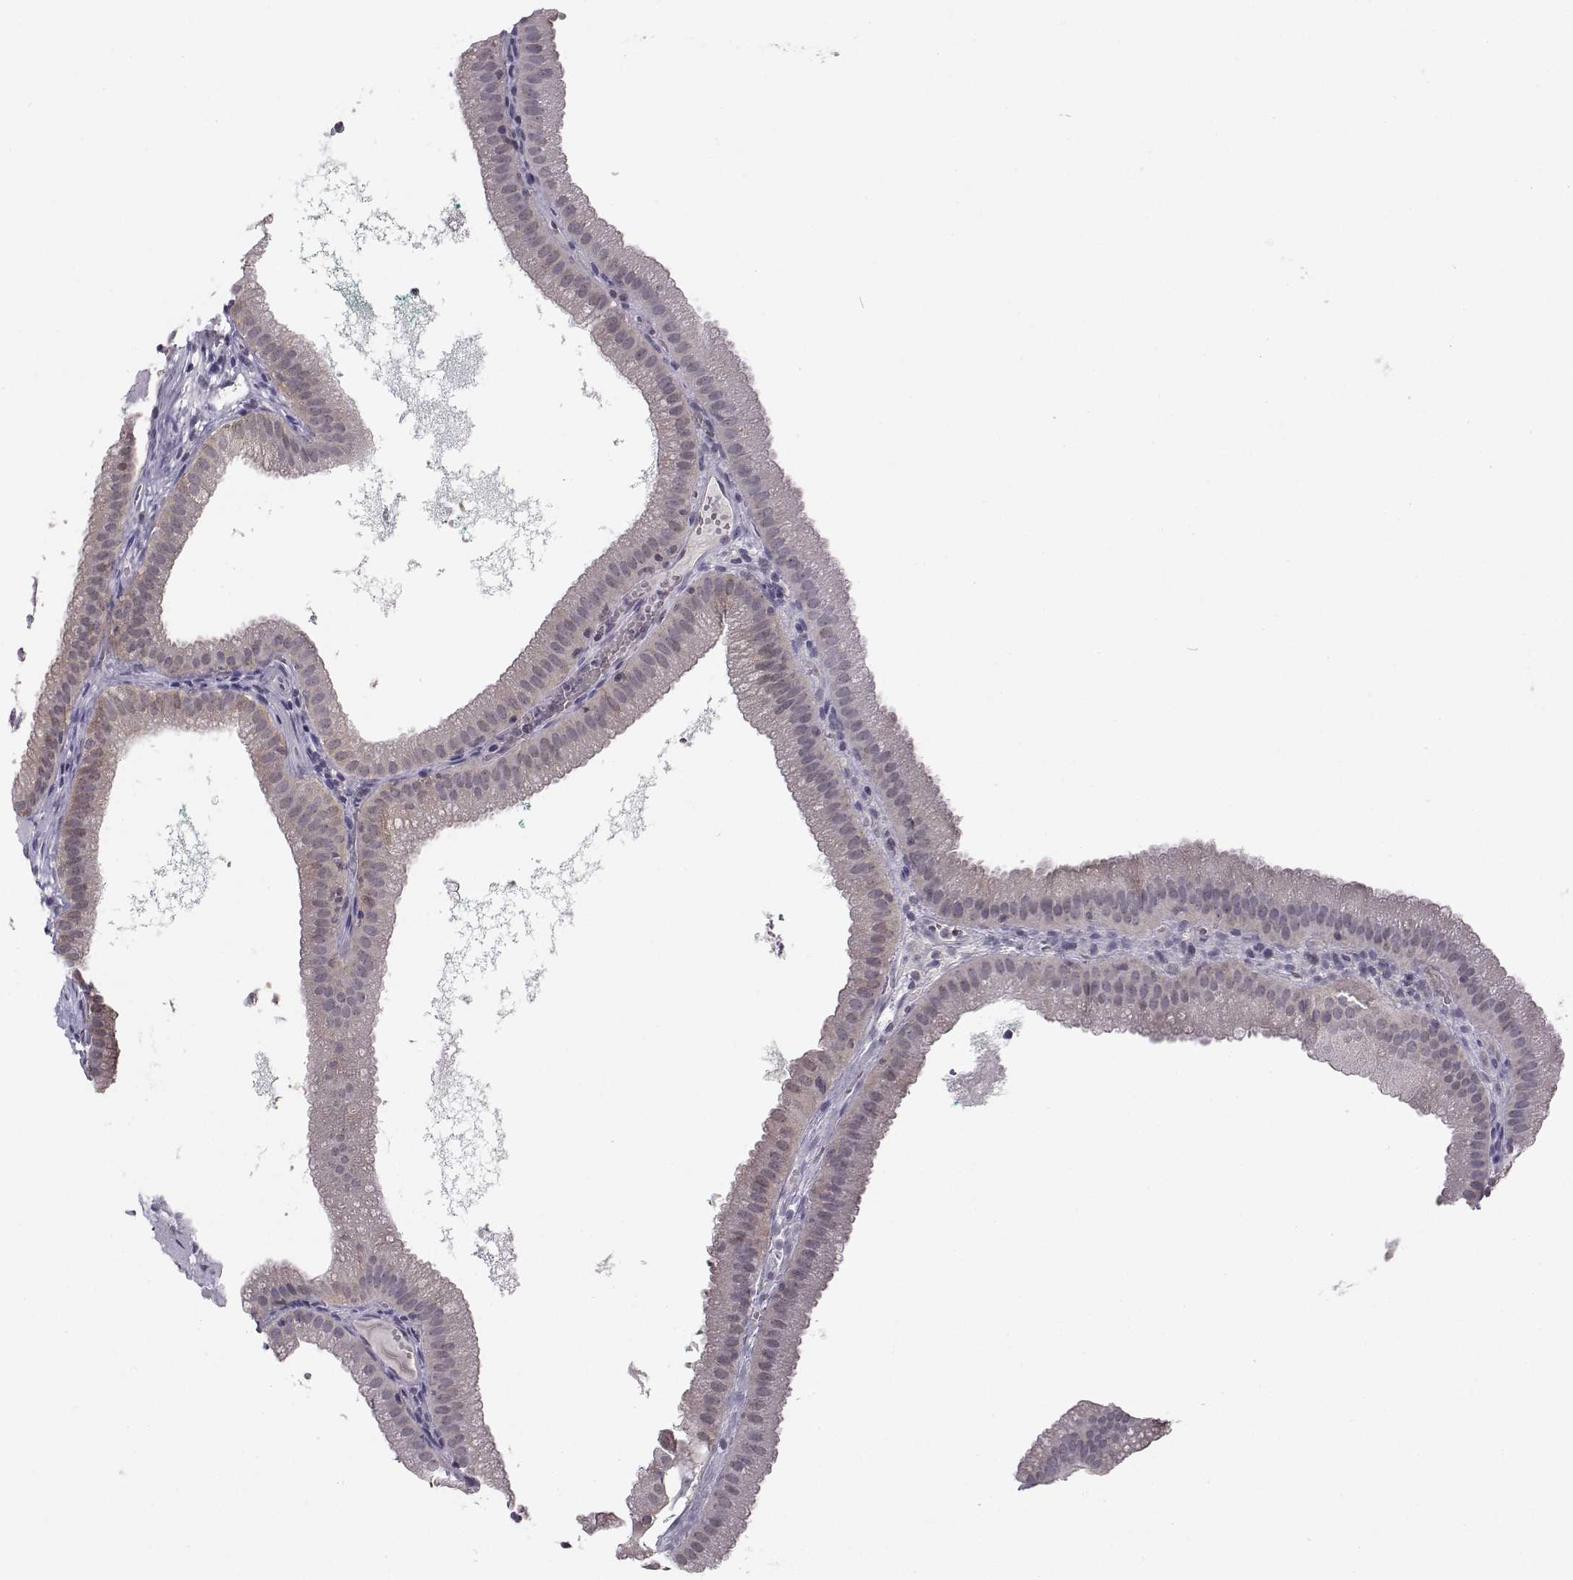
{"staining": {"intensity": "moderate", "quantity": "25%-75%", "location": "cytoplasmic/membranous"}, "tissue": "gallbladder", "cell_type": "Glandular cells", "image_type": "normal", "snomed": [{"axis": "morphology", "description": "Normal tissue, NOS"}, {"axis": "topography", "description": "Gallbladder"}], "caption": "Immunohistochemical staining of benign human gallbladder demonstrates moderate cytoplasmic/membranous protein positivity in about 25%-75% of glandular cells.", "gene": "KIF13B", "patient": {"sex": "male", "age": 67}}